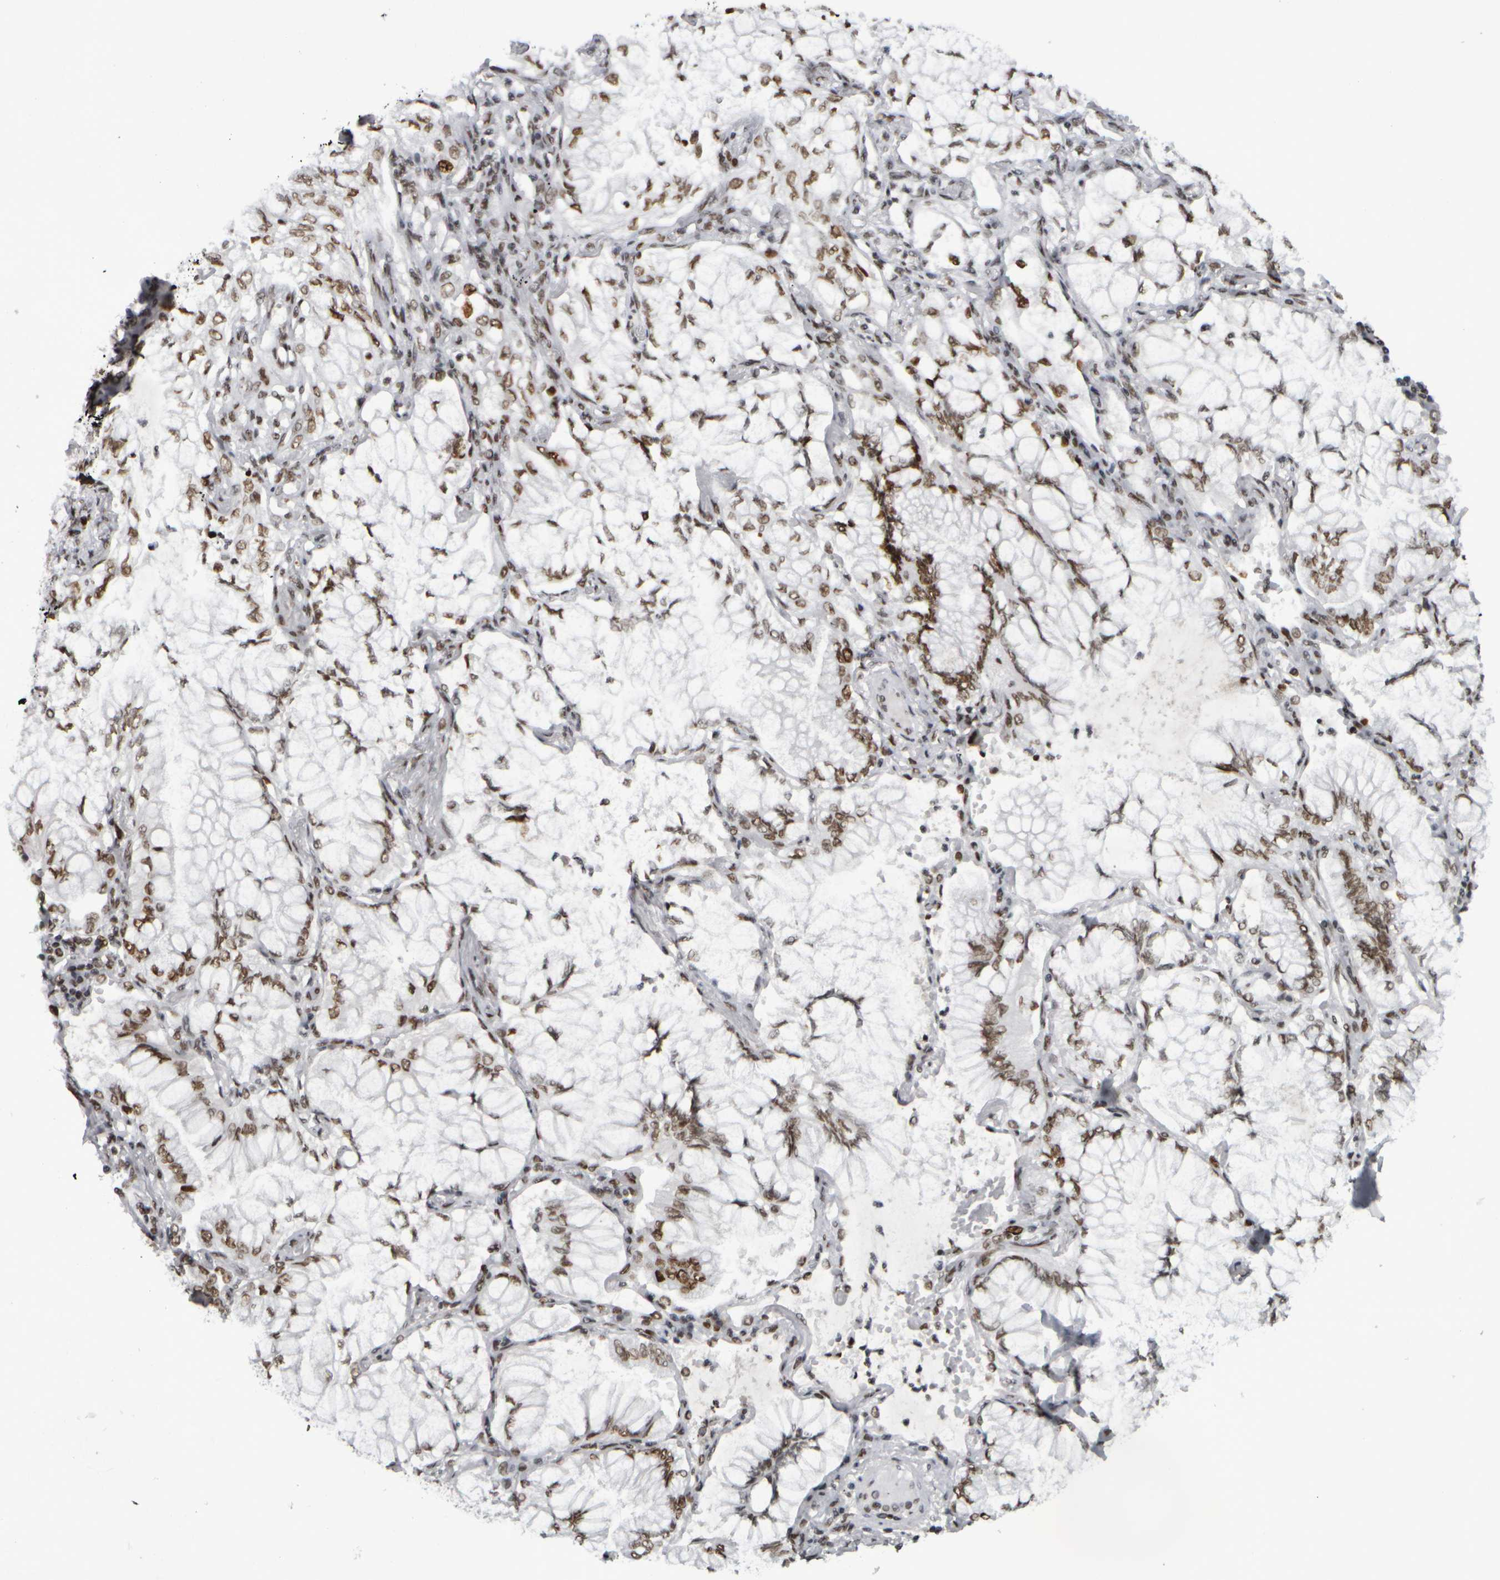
{"staining": {"intensity": "moderate", "quantity": ">75%", "location": "nuclear"}, "tissue": "lung cancer", "cell_type": "Tumor cells", "image_type": "cancer", "snomed": [{"axis": "morphology", "description": "Adenocarcinoma, NOS"}, {"axis": "topography", "description": "Lung"}], "caption": "The photomicrograph exhibits immunohistochemical staining of lung cancer (adenocarcinoma). There is moderate nuclear positivity is identified in about >75% of tumor cells.", "gene": "TOP2B", "patient": {"sex": "female", "age": 70}}